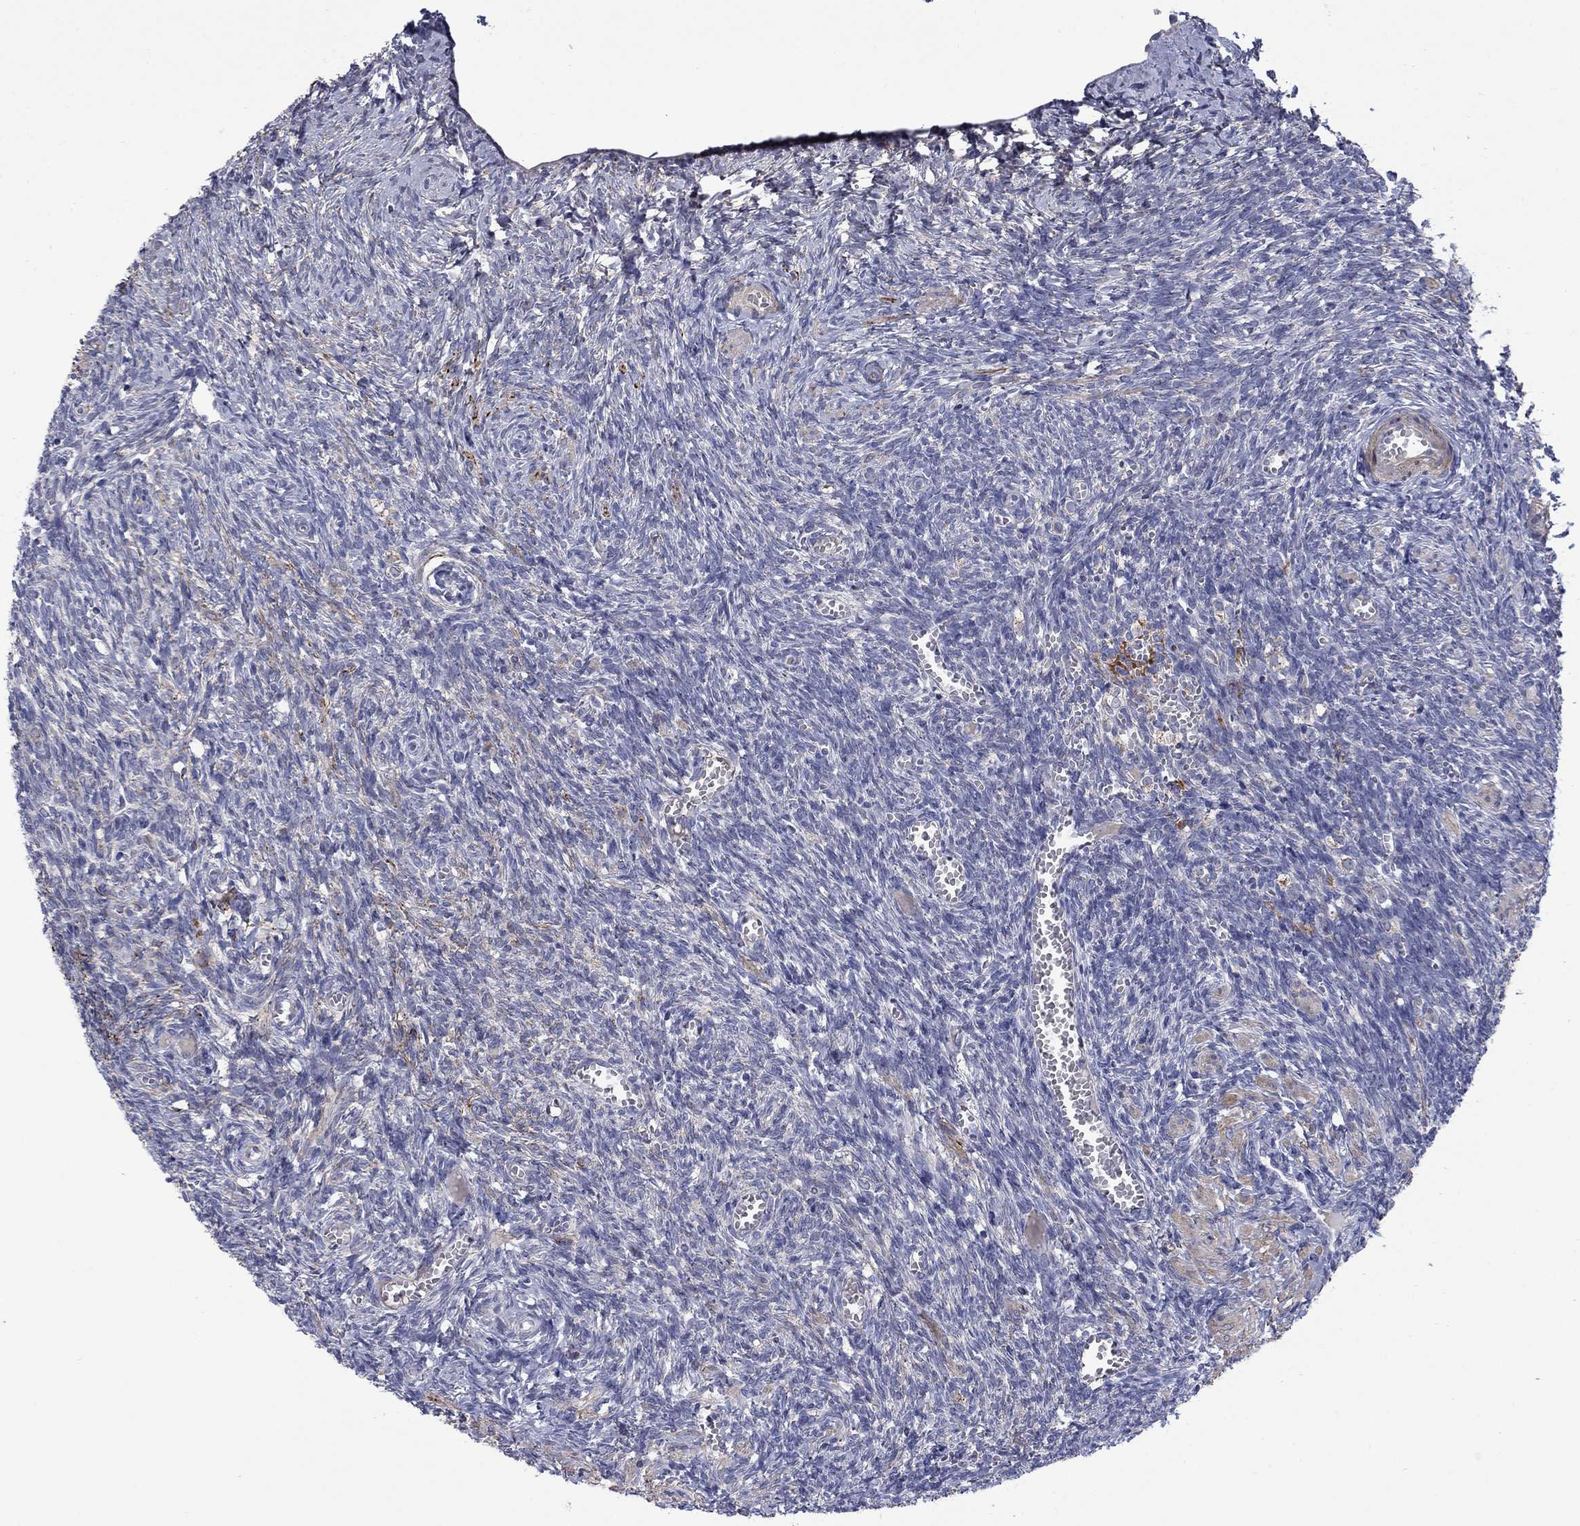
{"staining": {"intensity": "moderate", "quantity": "25%-75%", "location": "cytoplasmic/membranous"}, "tissue": "ovary", "cell_type": "Follicle cells", "image_type": "normal", "snomed": [{"axis": "morphology", "description": "Normal tissue, NOS"}, {"axis": "topography", "description": "Ovary"}], "caption": "Immunohistochemical staining of benign ovary displays 25%-75% levels of moderate cytoplasmic/membranous protein expression in about 25%-75% of follicle cells.", "gene": "FRK", "patient": {"sex": "female", "age": 43}}